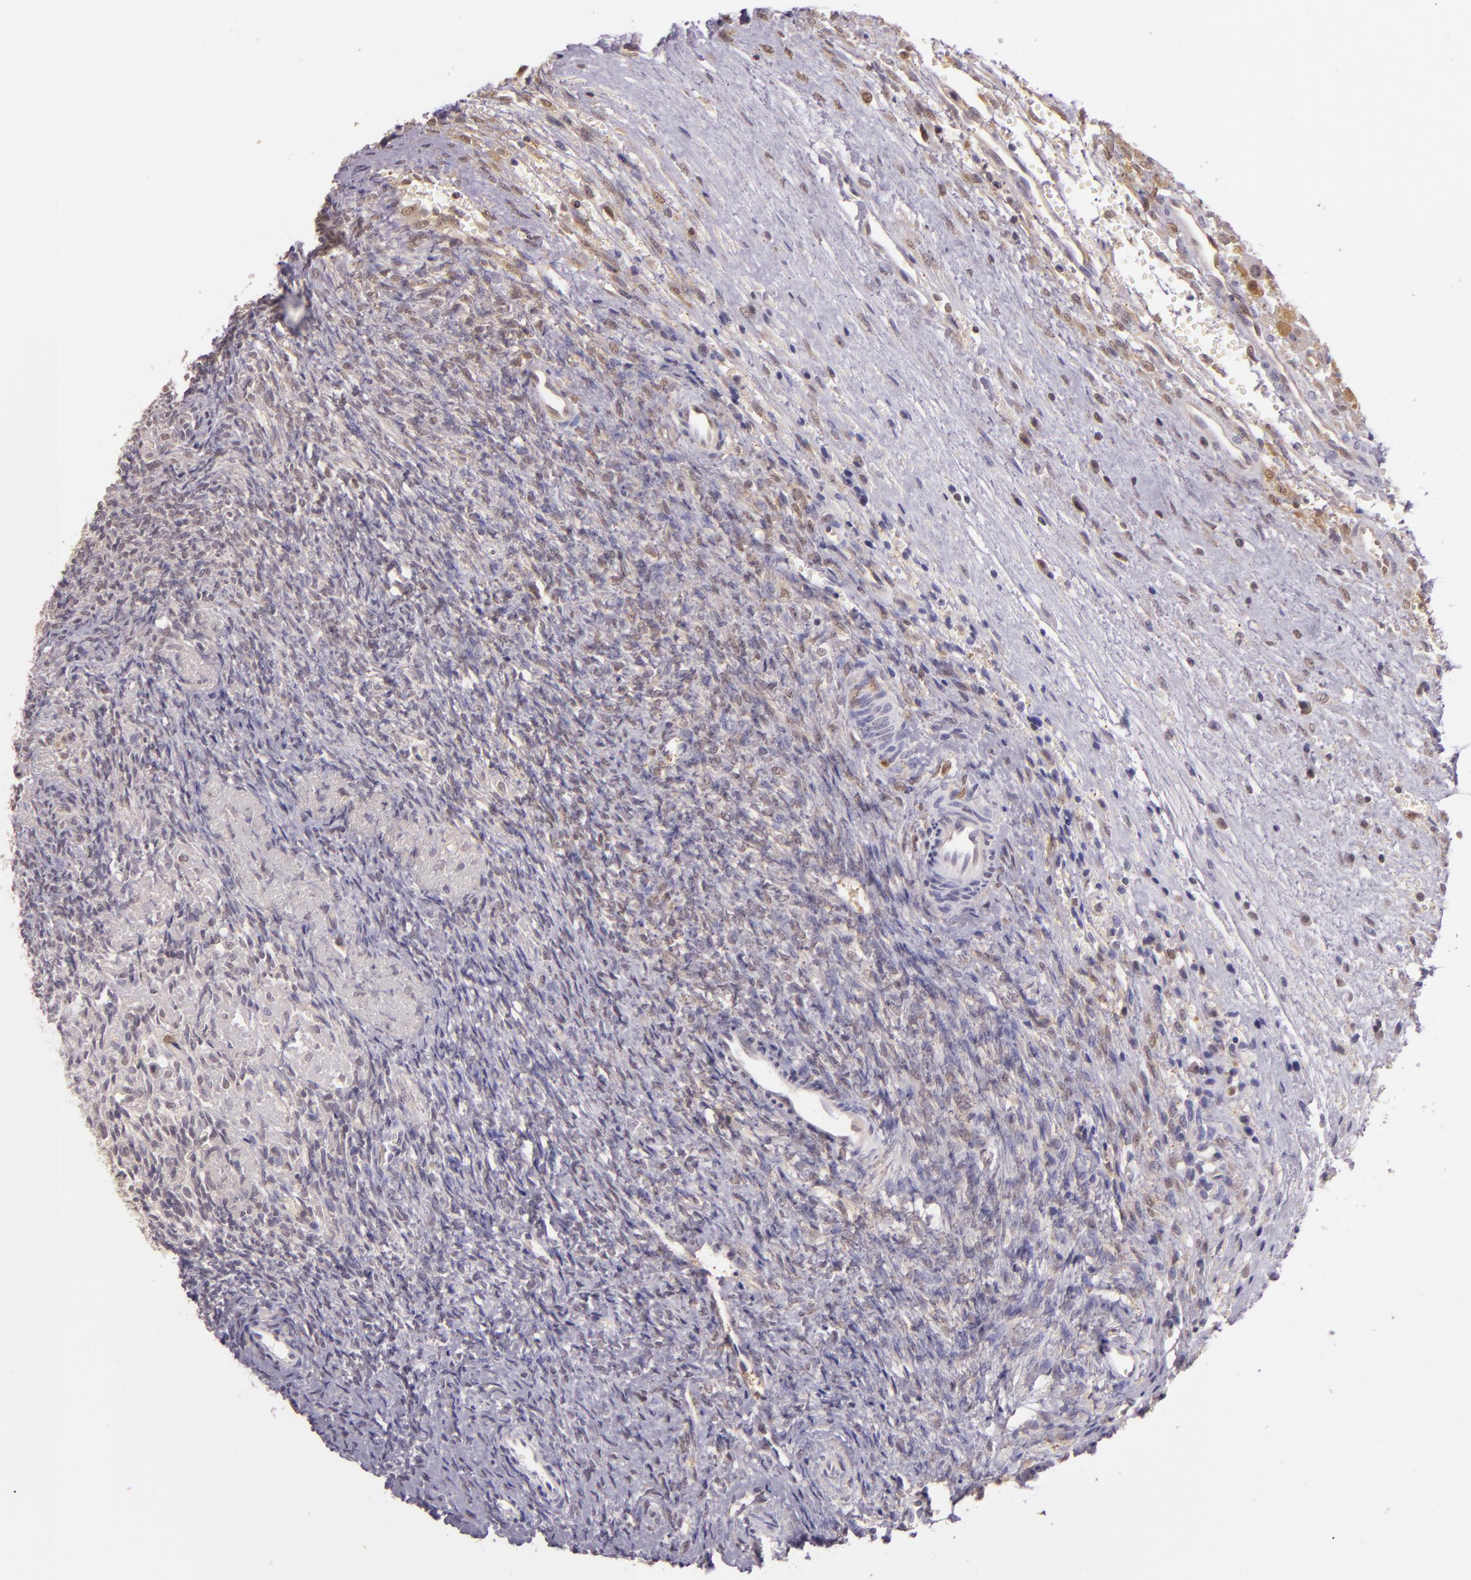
{"staining": {"intensity": "negative", "quantity": "none", "location": "none"}, "tissue": "ovary", "cell_type": "Ovarian stroma cells", "image_type": "normal", "snomed": [{"axis": "morphology", "description": "Normal tissue, NOS"}, {"axis": "topography", "description": "Ovary"}], "caption": "IHC histopathology image of benign ovary stained for a protein (brown), which demonstrates no staining in ovarian stroma cells. The staining was performed using DAB (3,3'-diaminobenzidine) to visualize the protein expression in brown, while the nuclei were stained in blue with hematoxylin (Magnification: 20x).", "gene": "HSPA8", "patient": {"sex": "female", "age": 56}}